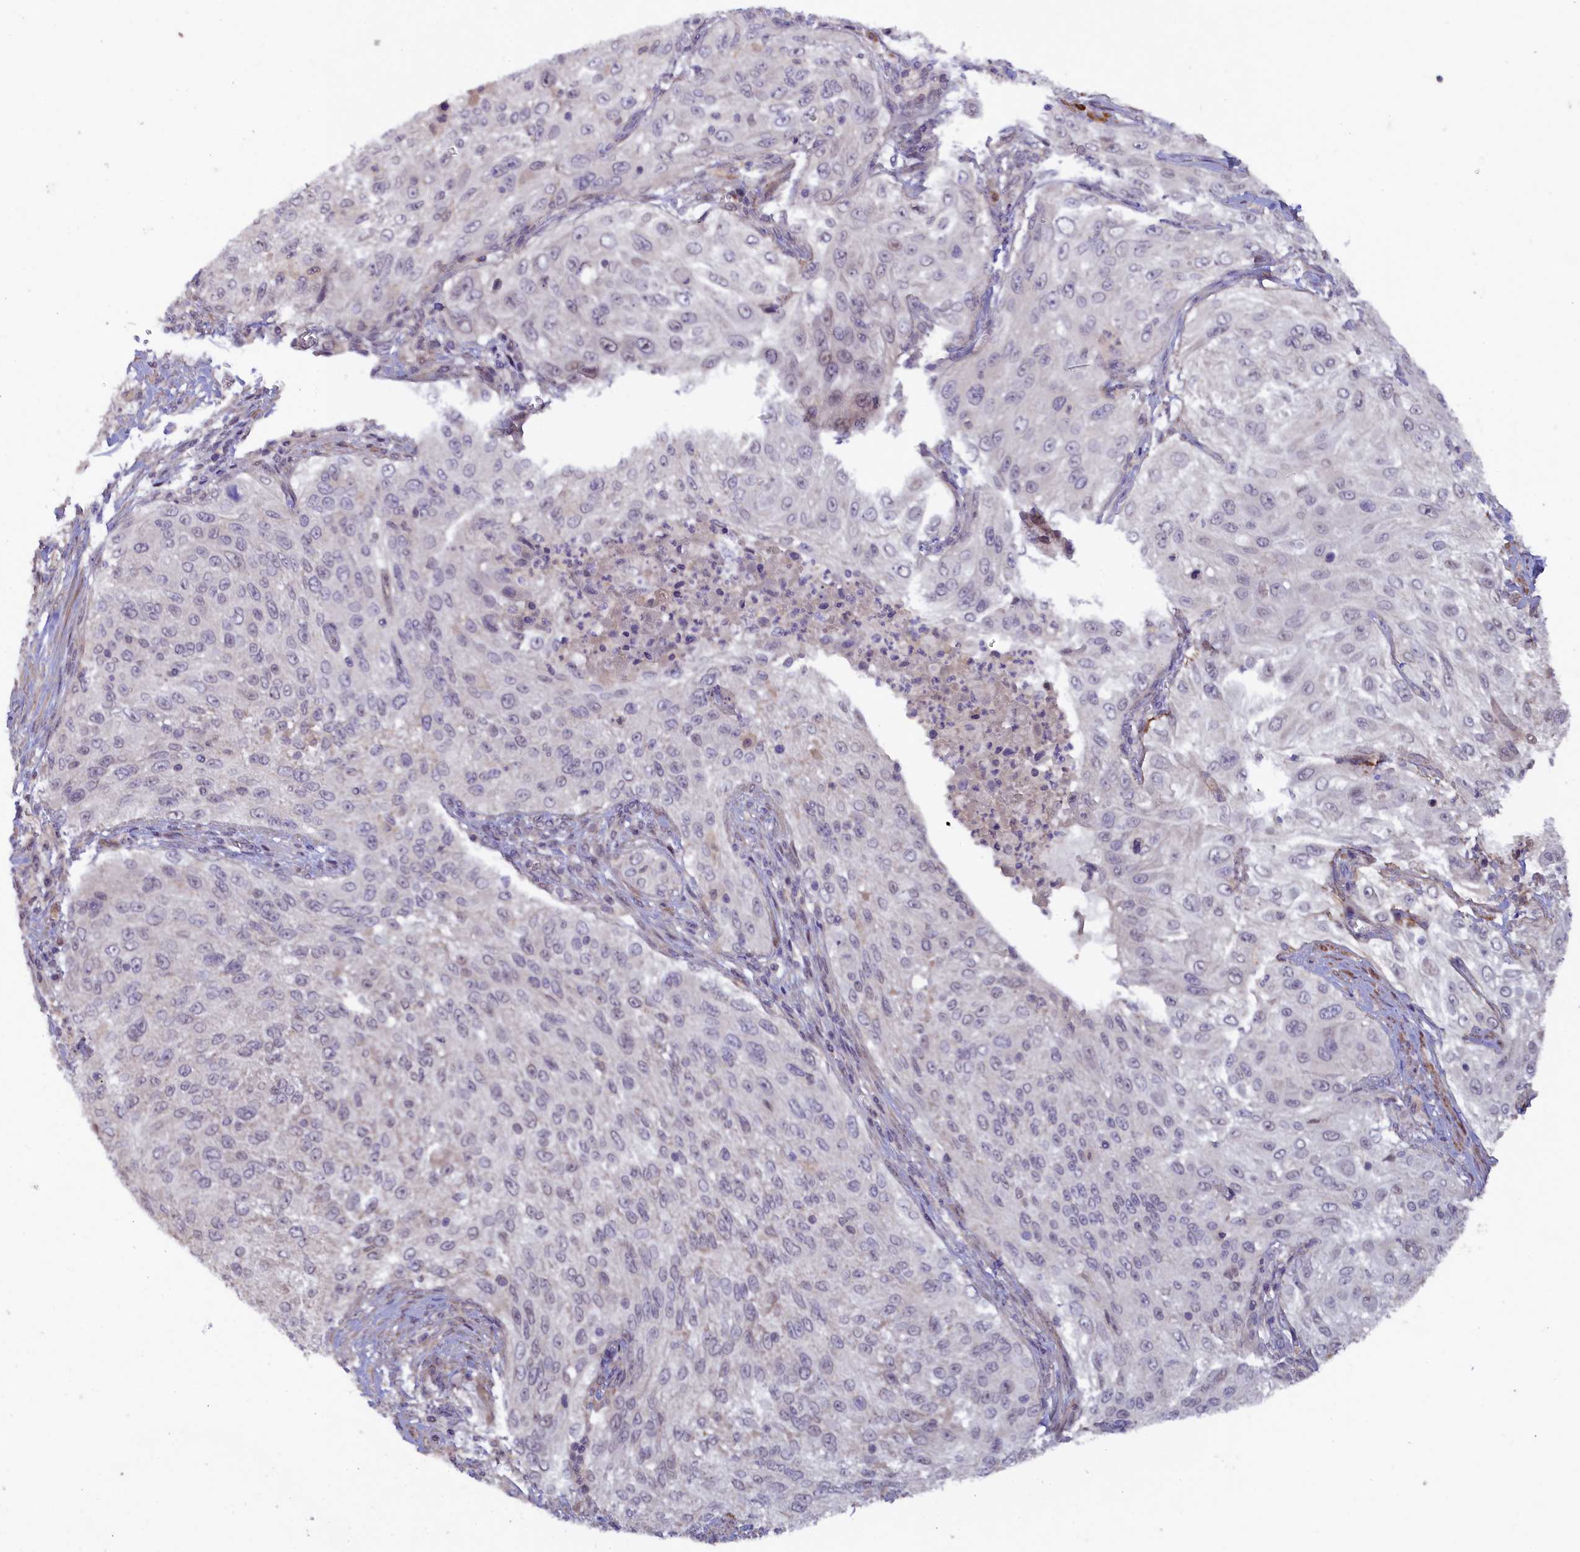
{"staining": {"intensity": "weak", "quantity": "<25%", "location": "nuclear"}, "tissue": "cervical cancer", "cell_type": "Tumor cells", "image_type": "cancer", "snomed": [{"axis": "morphology", "description": "Squamous cell carcinoma, NOS"}, {"axis": "topography", "description": "Cervix"}], "caption": "IHC photomicrograph of cervical cancer (squamous cell carcinoma) stained for a protein (brown), which exhibits no expression in tumor cells.", "gene": "MYO16", "patient": {"sex": "female", "age": 42}}